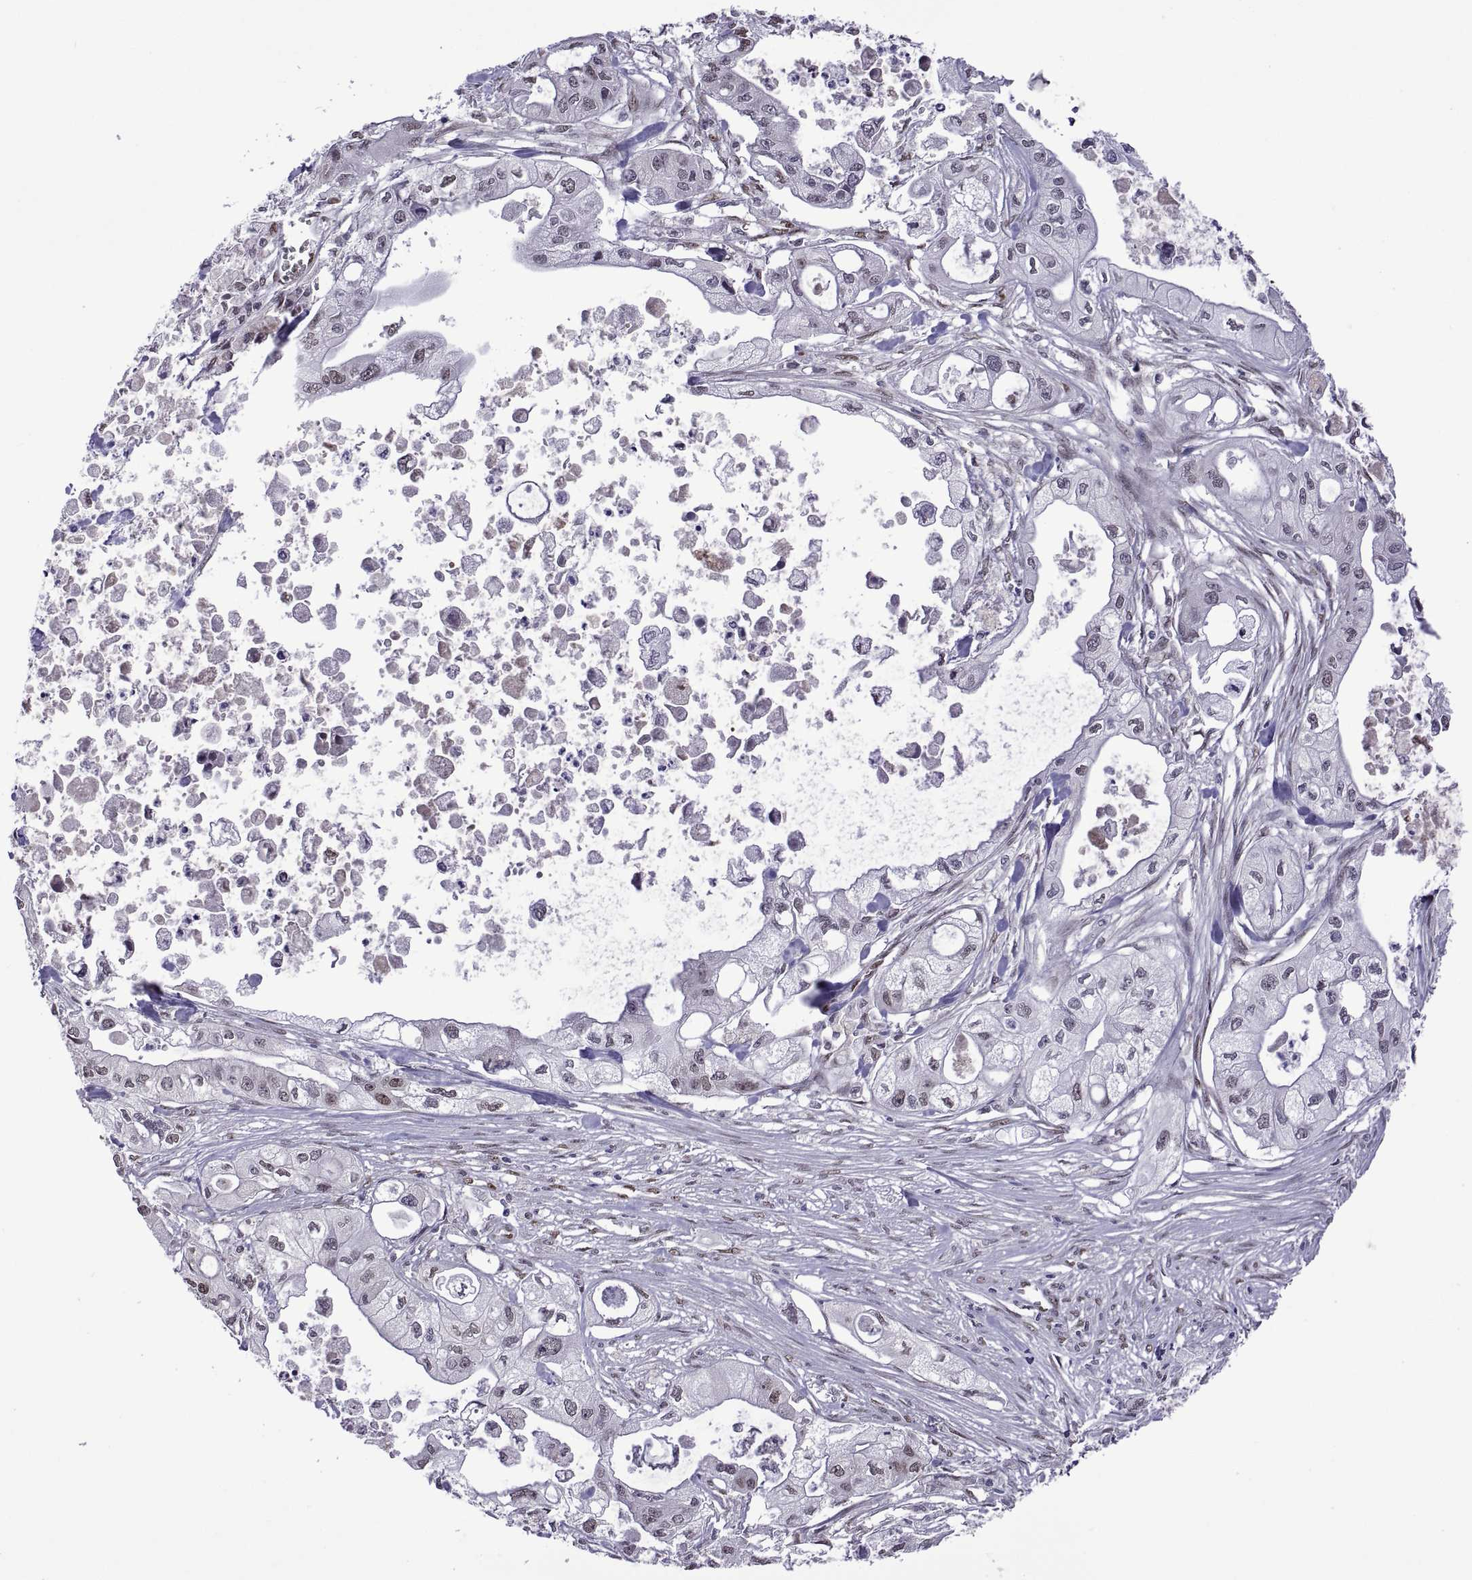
{"staining": {"intensity": "moderate", "quantity": "25%-75%", "location": "nuclear"}, "tissue": "pancreatic cancer", "cell_type": "Tumor cells", "image_type": "cancer", "snomed": [{"axis": "morphology", "description": "Adenocarcinoma, NOS"}, {"axis": "topography", "description": "Pancreas"}], "caption": "Immunohistochemical staining of human pancreatic cancer reveals medium levels of moderate nuclear protein staining in approximately 25%-75% of tumor cells.", "gene": "NR4A1", "patient": {"sex": "male", "age": 70}}